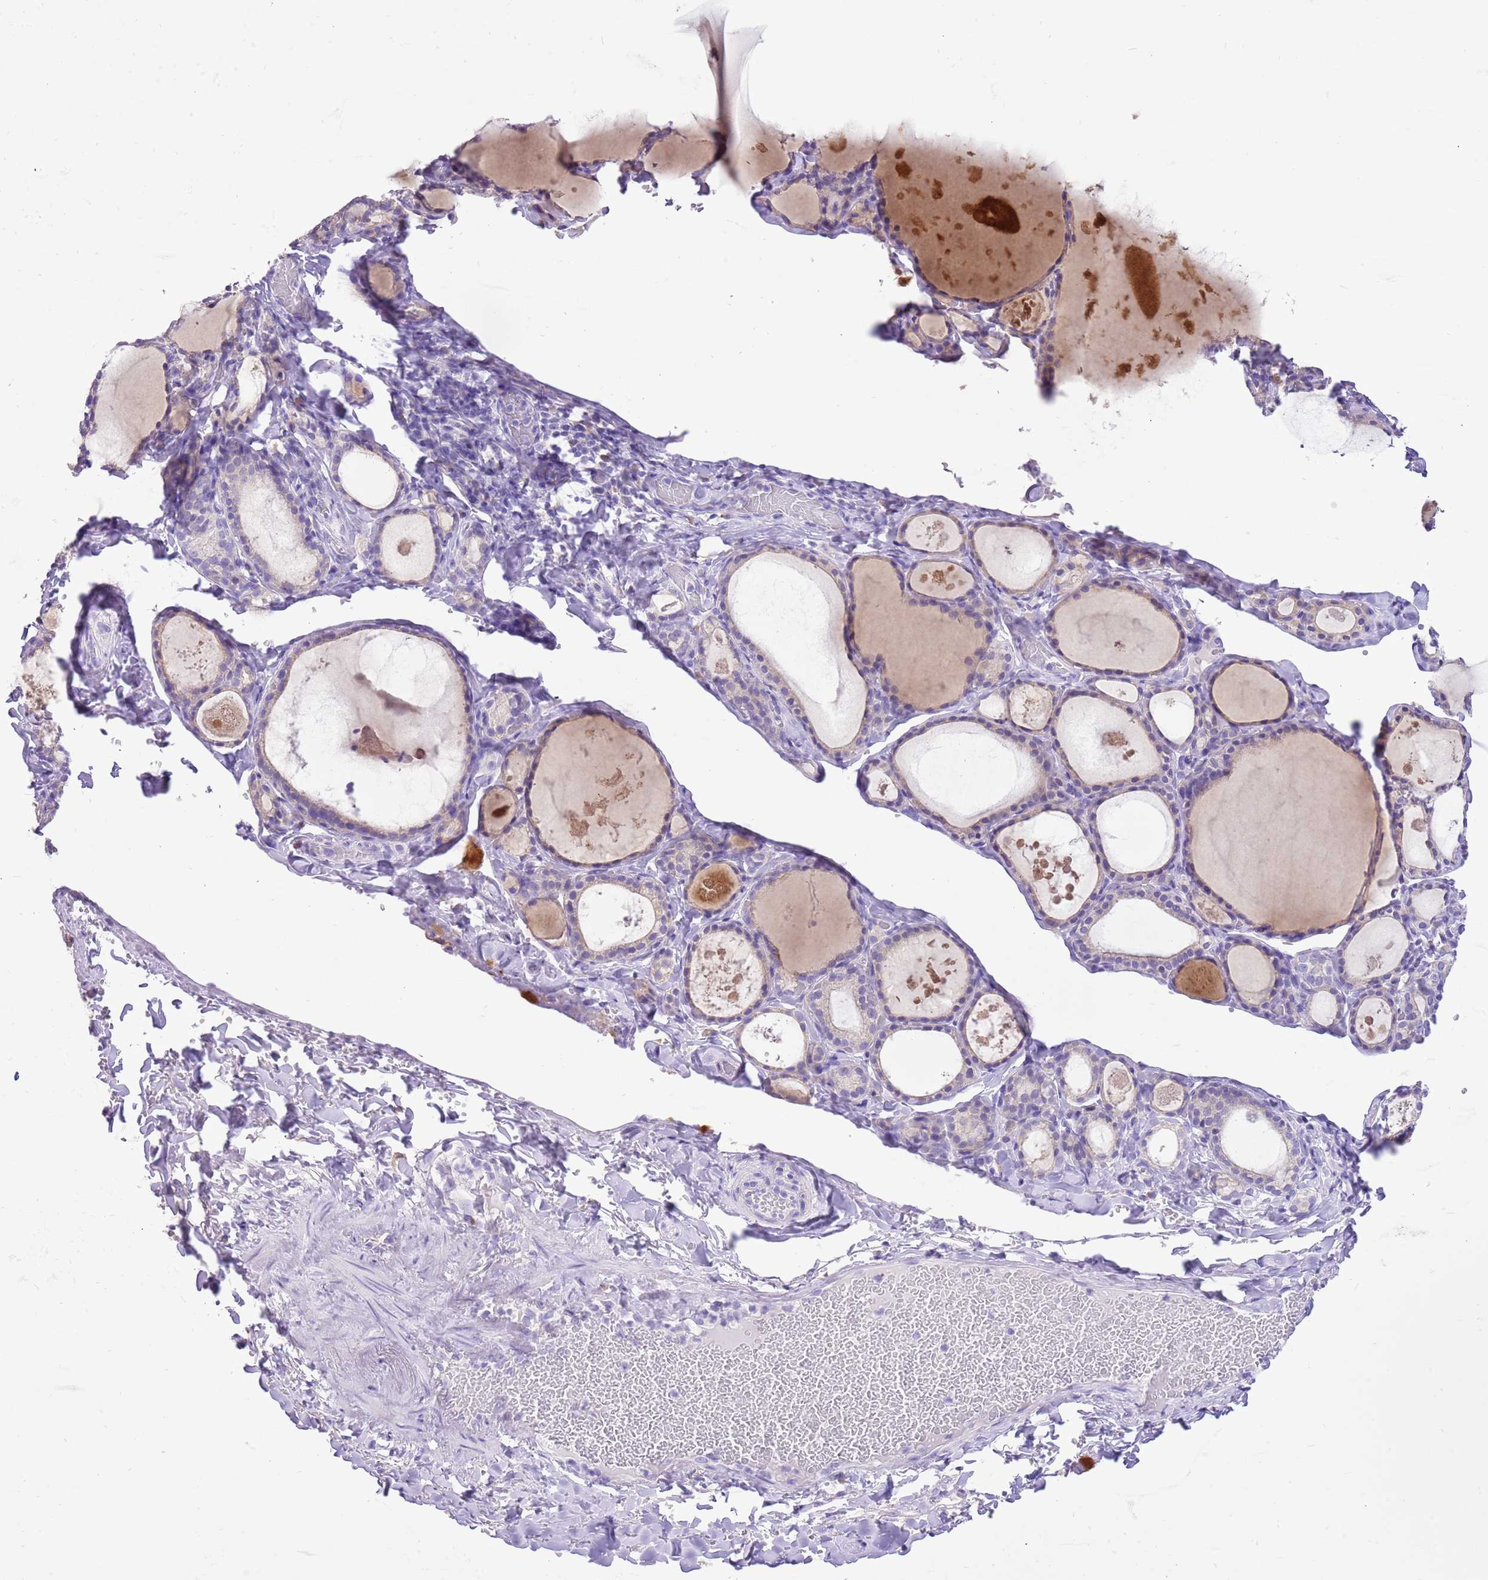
{"staining": {"intensity": "weak", "quantity": ">75%", "location": "cytoplasmic/membranous"}, "tissue": "thyroid gland", "cell_type": "Glandular cells", "image_type": "normal", "snomed": [{"axis": "morphology", "description": "Normal tissue, NOS"}, {"axis": "topography", "description": "Thyroid gland"}], "caption": "Immunohistochemical staining of normal human thyroid gland displays weak cytoplasmic/membranous protein staining in about >75% of glandular cells. The protein is shown in brown color, while the nuclei are stained blue.", "gene": "R3HDM4", "patient": {"sex": "male", "age": 56}}